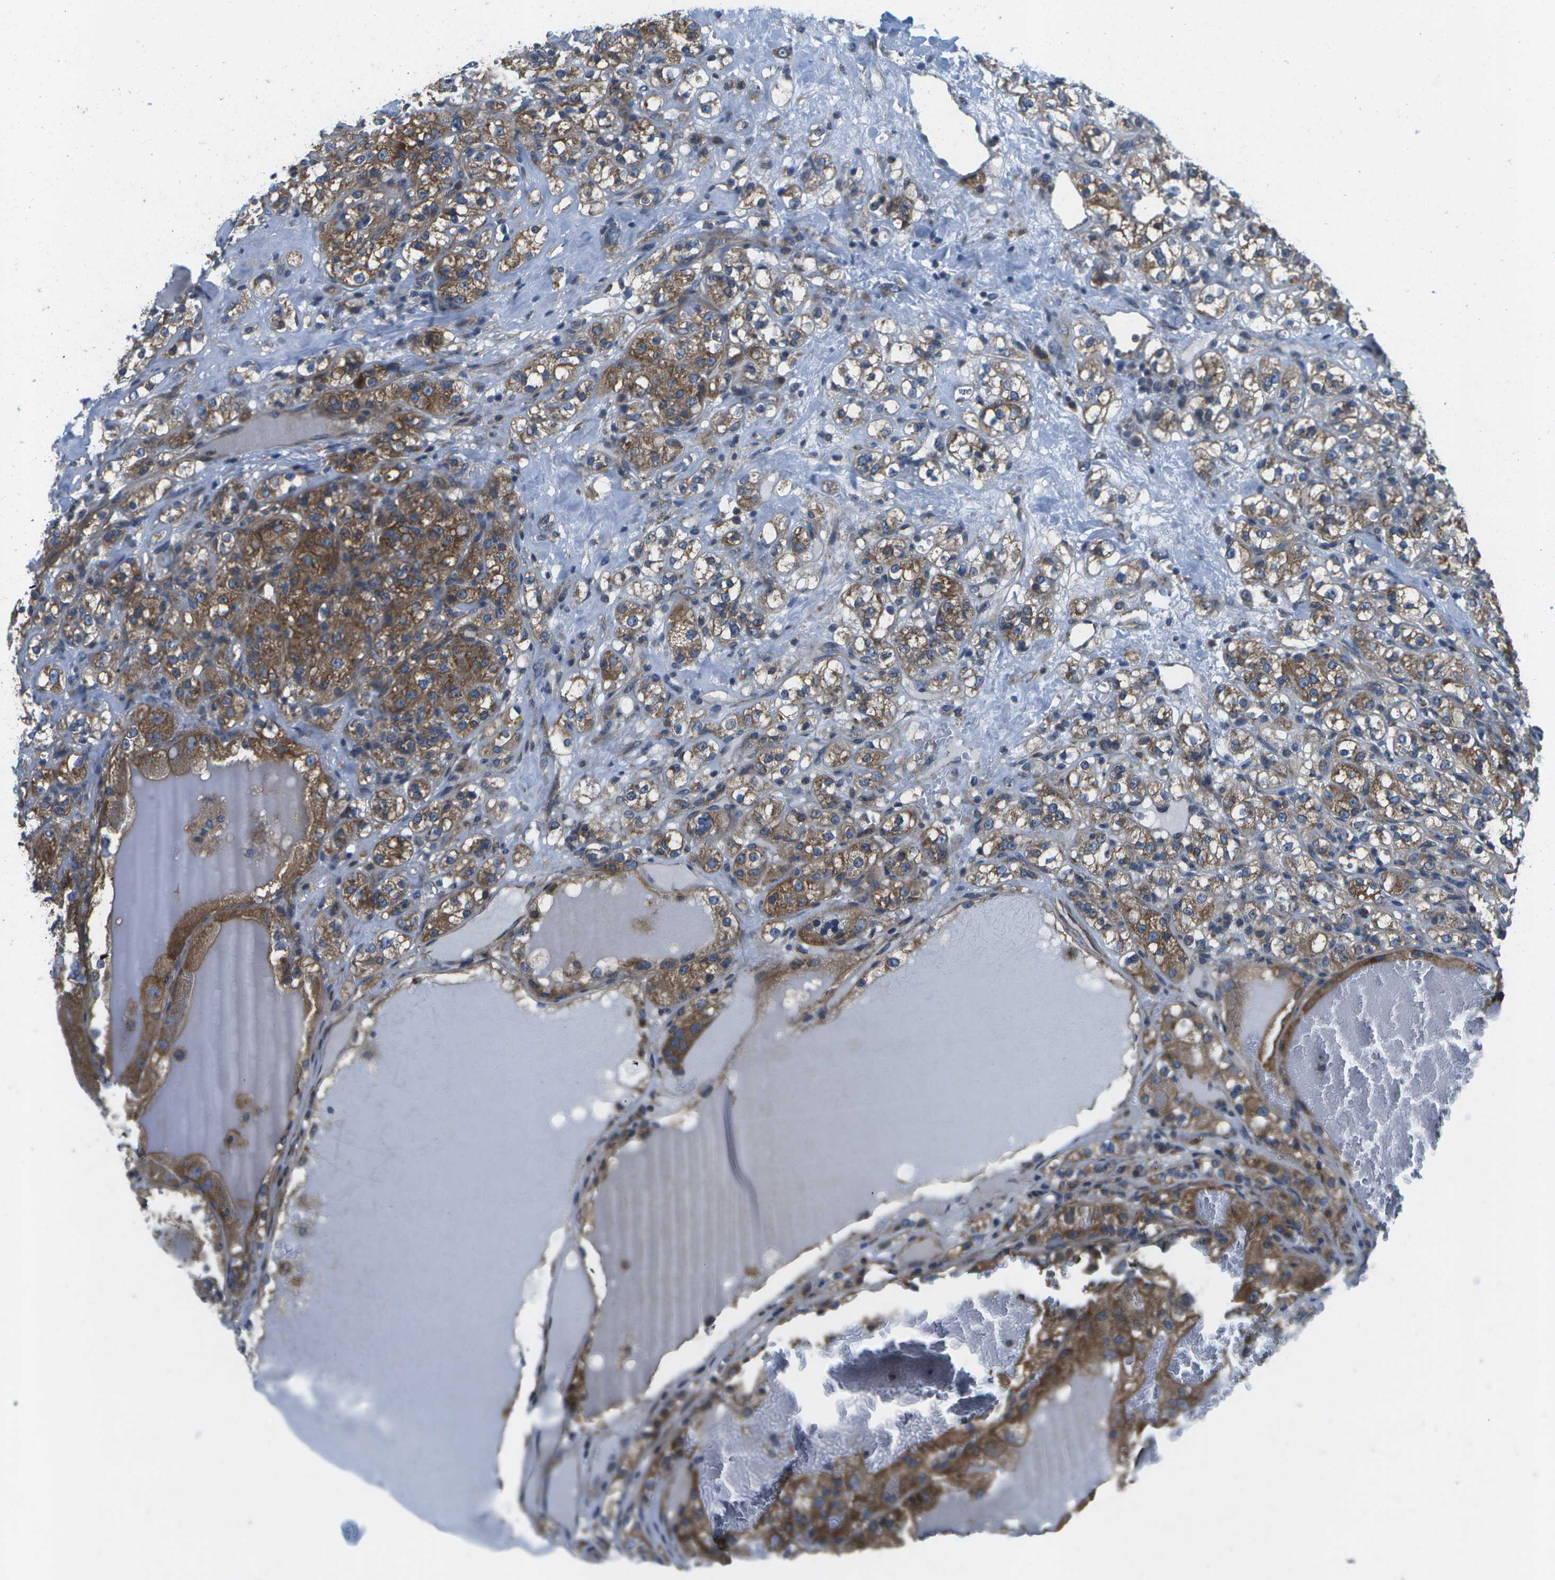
{"staining": {"intensity": "moderate", "quantity": ">75%", "location": "cytoplasmic/membranous"}, "tissue": "renal cancer", "cell_type": "Tumor cells", "image_type": "cancer", "snomed": [{"axis": "morphology", "description": "Normal tissue, NOS"}, {"axis": "morphology", "description": "Adenocarcinoma, NOS"}, {"axis": "topography", "description": "Kidney"}], "caption": "Brown immunohistochemical staining in renal adenocarcinoma demonstrates moderate cytoplasmic/membranous staining in about >75% of tumor cells.", "gene": "MVK", "patient": {"sex": "male", "age": 61}}